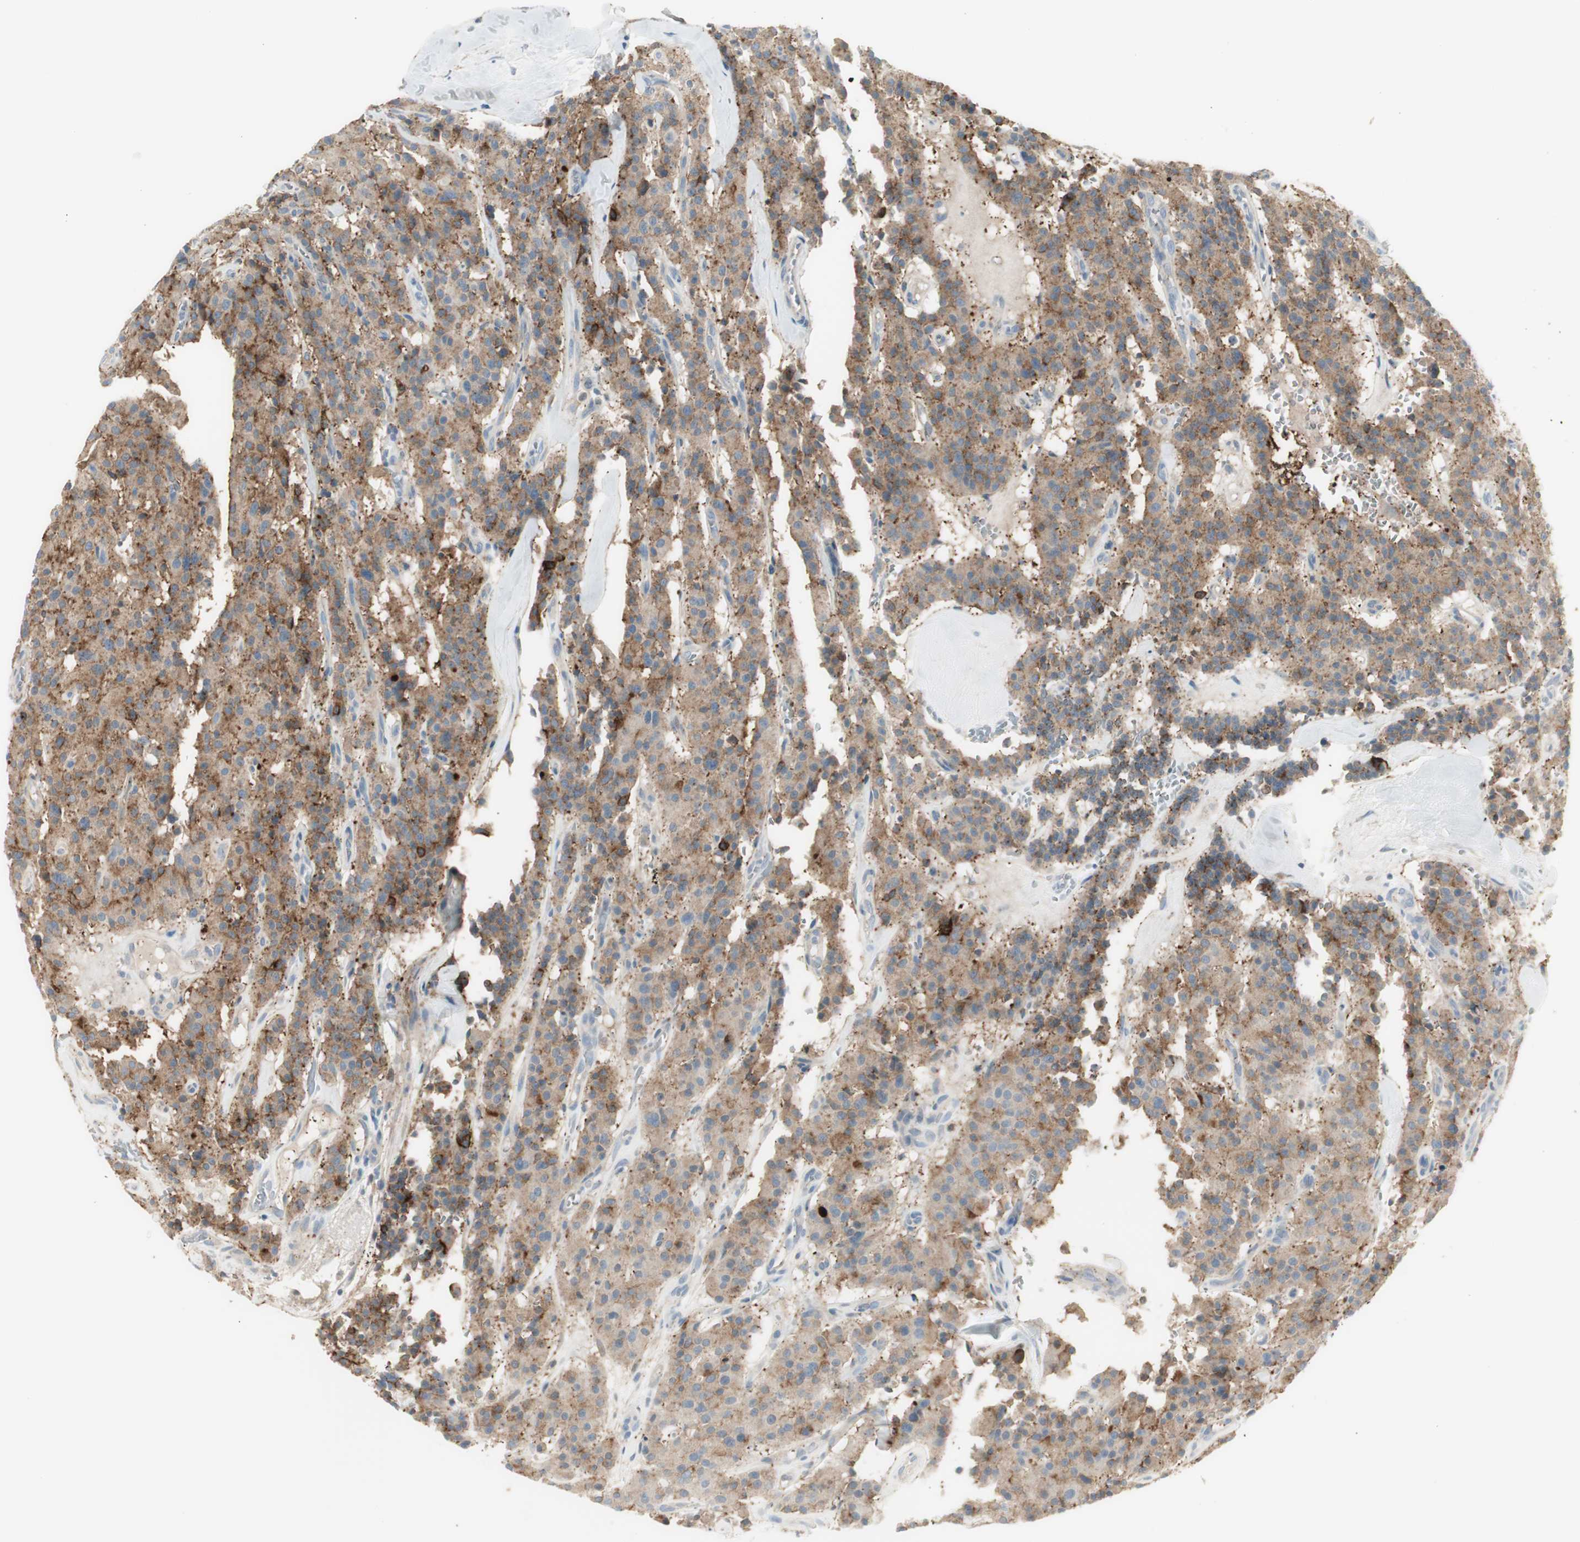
{"staining": {"intensity": "moderate", "quantity": "25%-75%", "location": "cytoplasmic/membranous"}, "tissue": "carcinoid", "cell_type": "Tumor cells", "image_type": "cancer", "snomed": [{"axis": "morphology", "description": "Carcinoid, malignant, NOS"}, {"axis": "topography", "description": "Lung"}], "caption": "Immunohistochemistry (IHC) (DAB) staining of human carcinoid shows moderate cytoplasmic/membranous protein positivity in approximately 25%-75% of tumor cells.", "gene": "CACNA2D1", "patient": {"sex": "male", "age": 30}}